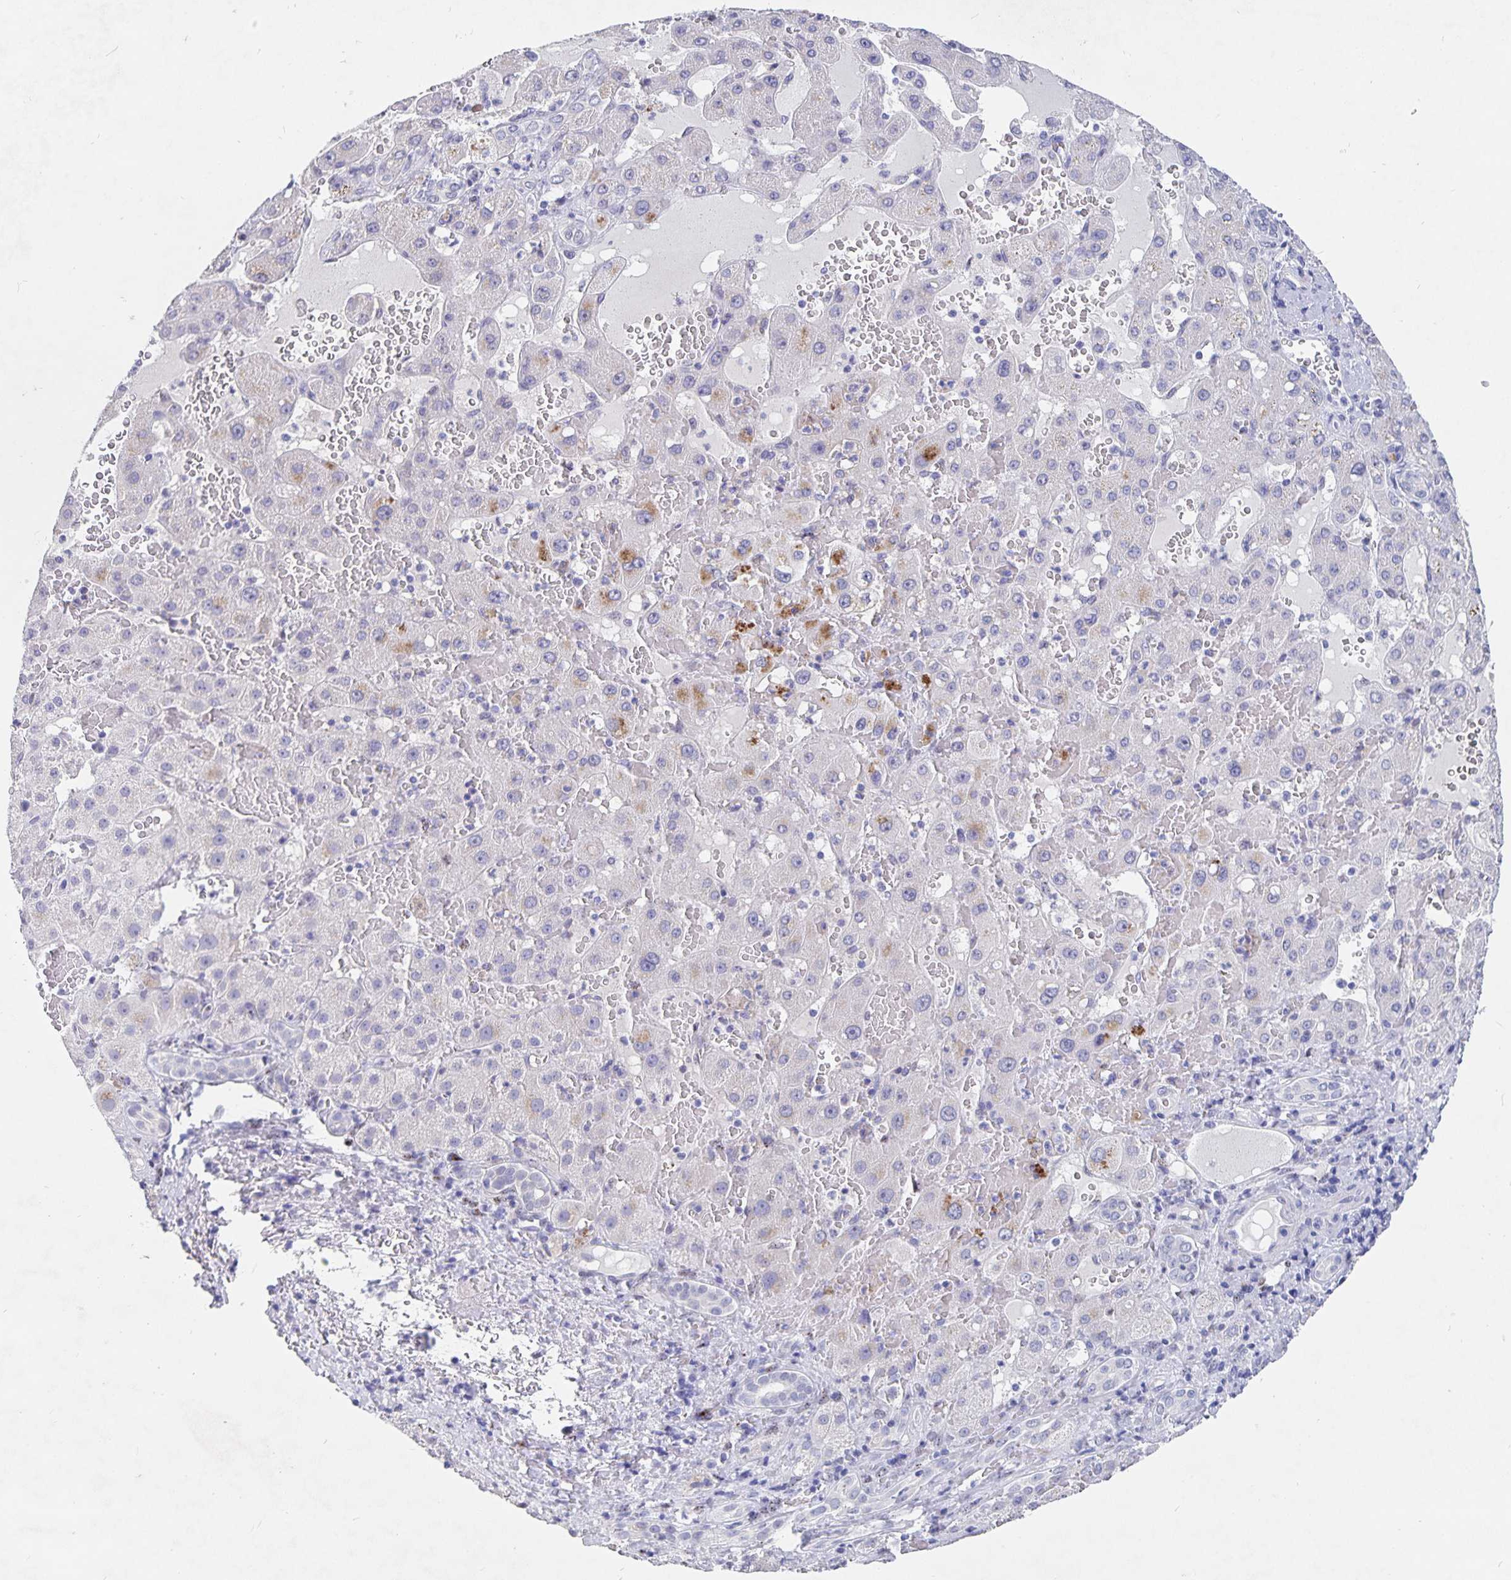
{"staining": {"intensity": "negative", "quantity": "none", "location": "none"}, "tissue": "liver cancer", "cell_type": "Tumor cells", "image_type": "cancer", "snomed": [{"axis": "morphology", "description": "Carcinoma, Hepatocellular, NOS"}, {"axis": "topography", "description": "Liver"}], "caption": "Liver cancer stained for a protein using immunohistochemistry (IHC) reveals no staining tumor cells.", "gene": "SMOC1", "patient": {"sex": "female", "age": 73}}